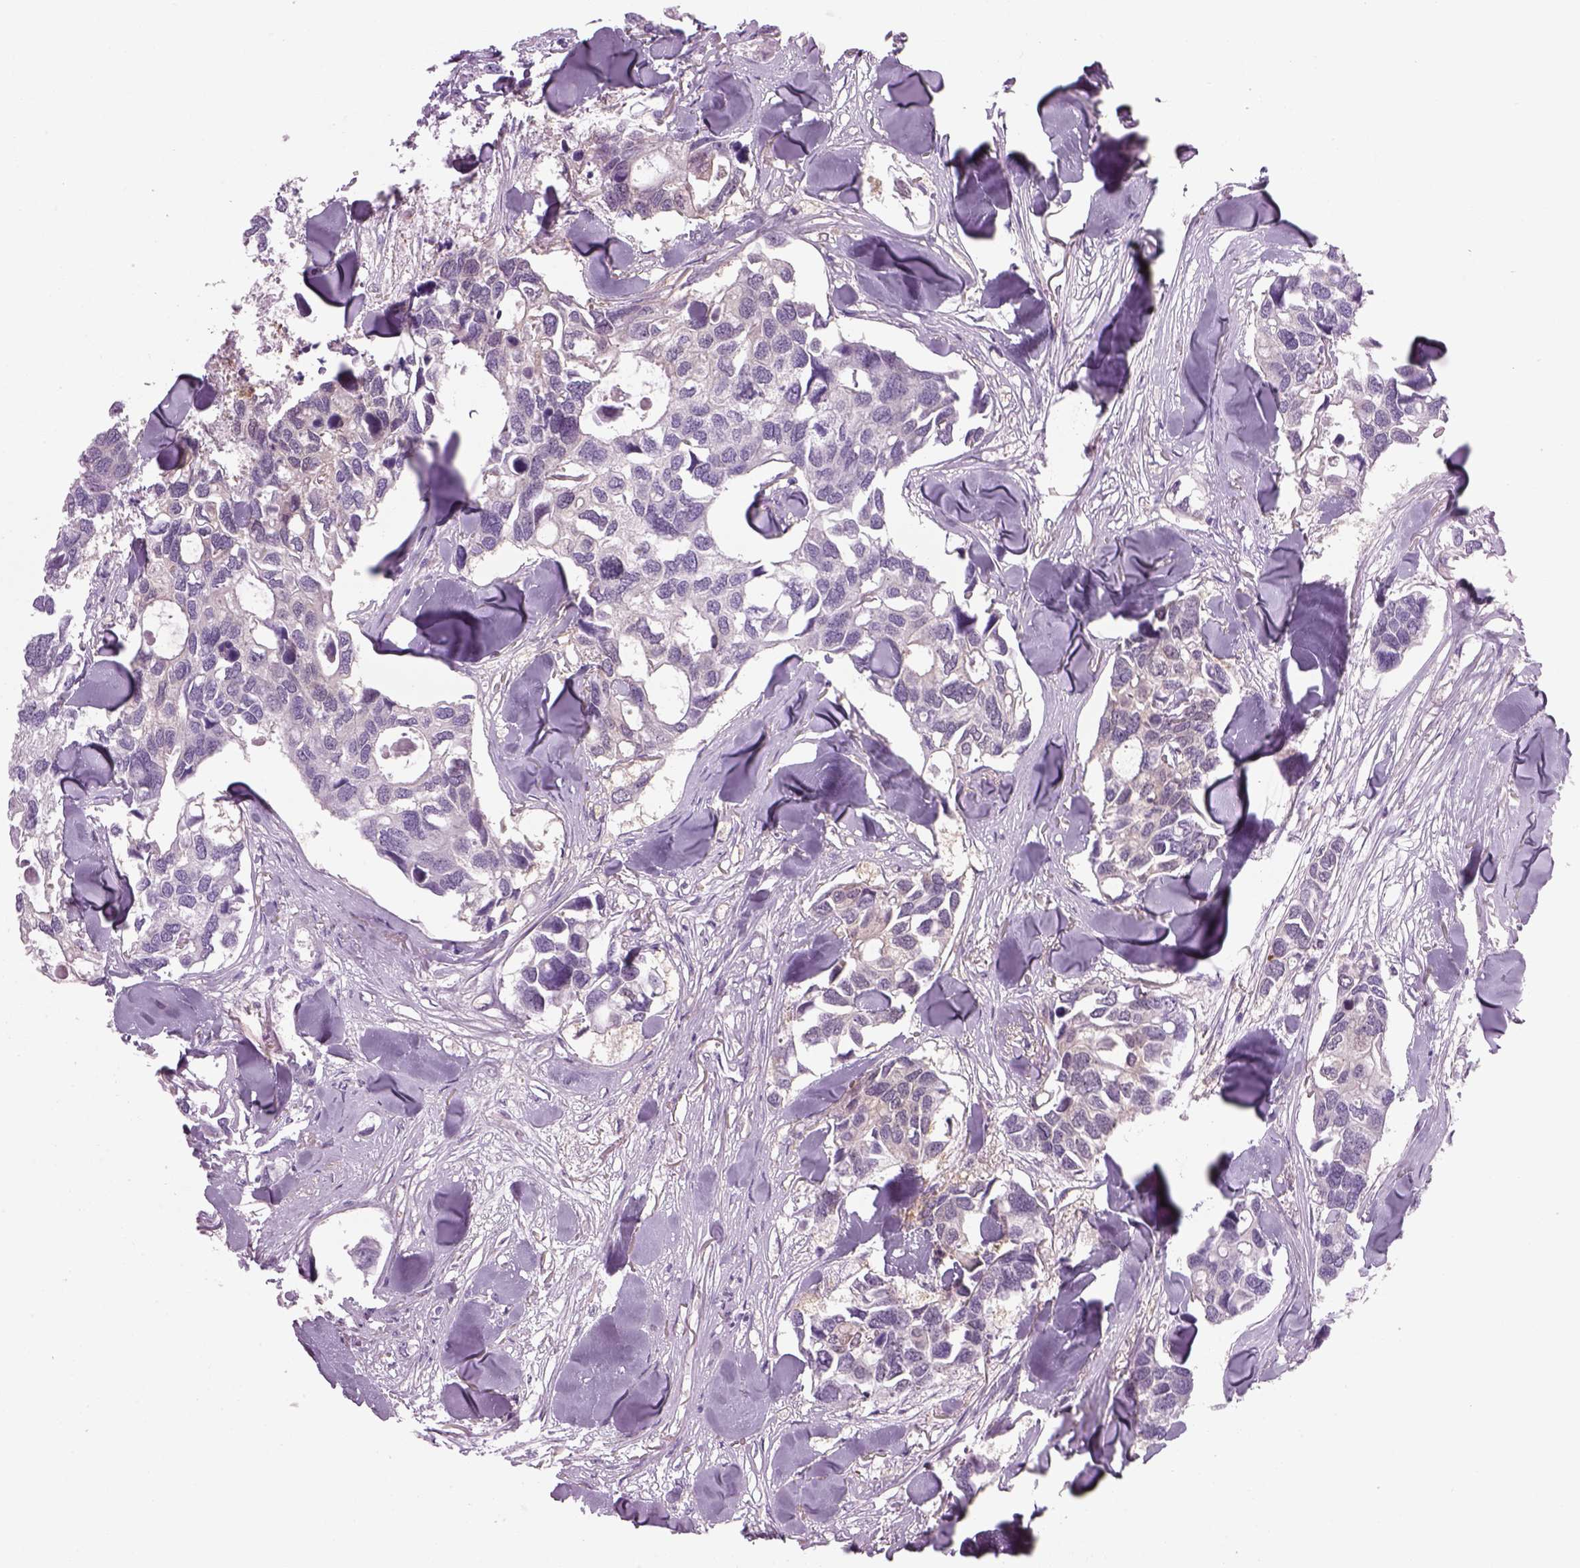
{"staining": {"intensity": "negative", "quantity": "none", "location": "none"}, "tissue": "breast cancer", "cell_type": "Tumor cells", "image_type": "cancer", "snomed": [{"axis": "morphology", "description": "Duct carcinoma"}, {"axis": "topography", "description": "Breast"}], "caption": "There is no significant positivity in tumor cells of breast intraductal carcinoma. The staining was performed using DAB to visualize the protein expression in brown, while the nuclei were stained in blue with hematoxylin (Magnification: 20x).", "gene": "MDH1B", "patient": {"sex": "female", "age": 83}}